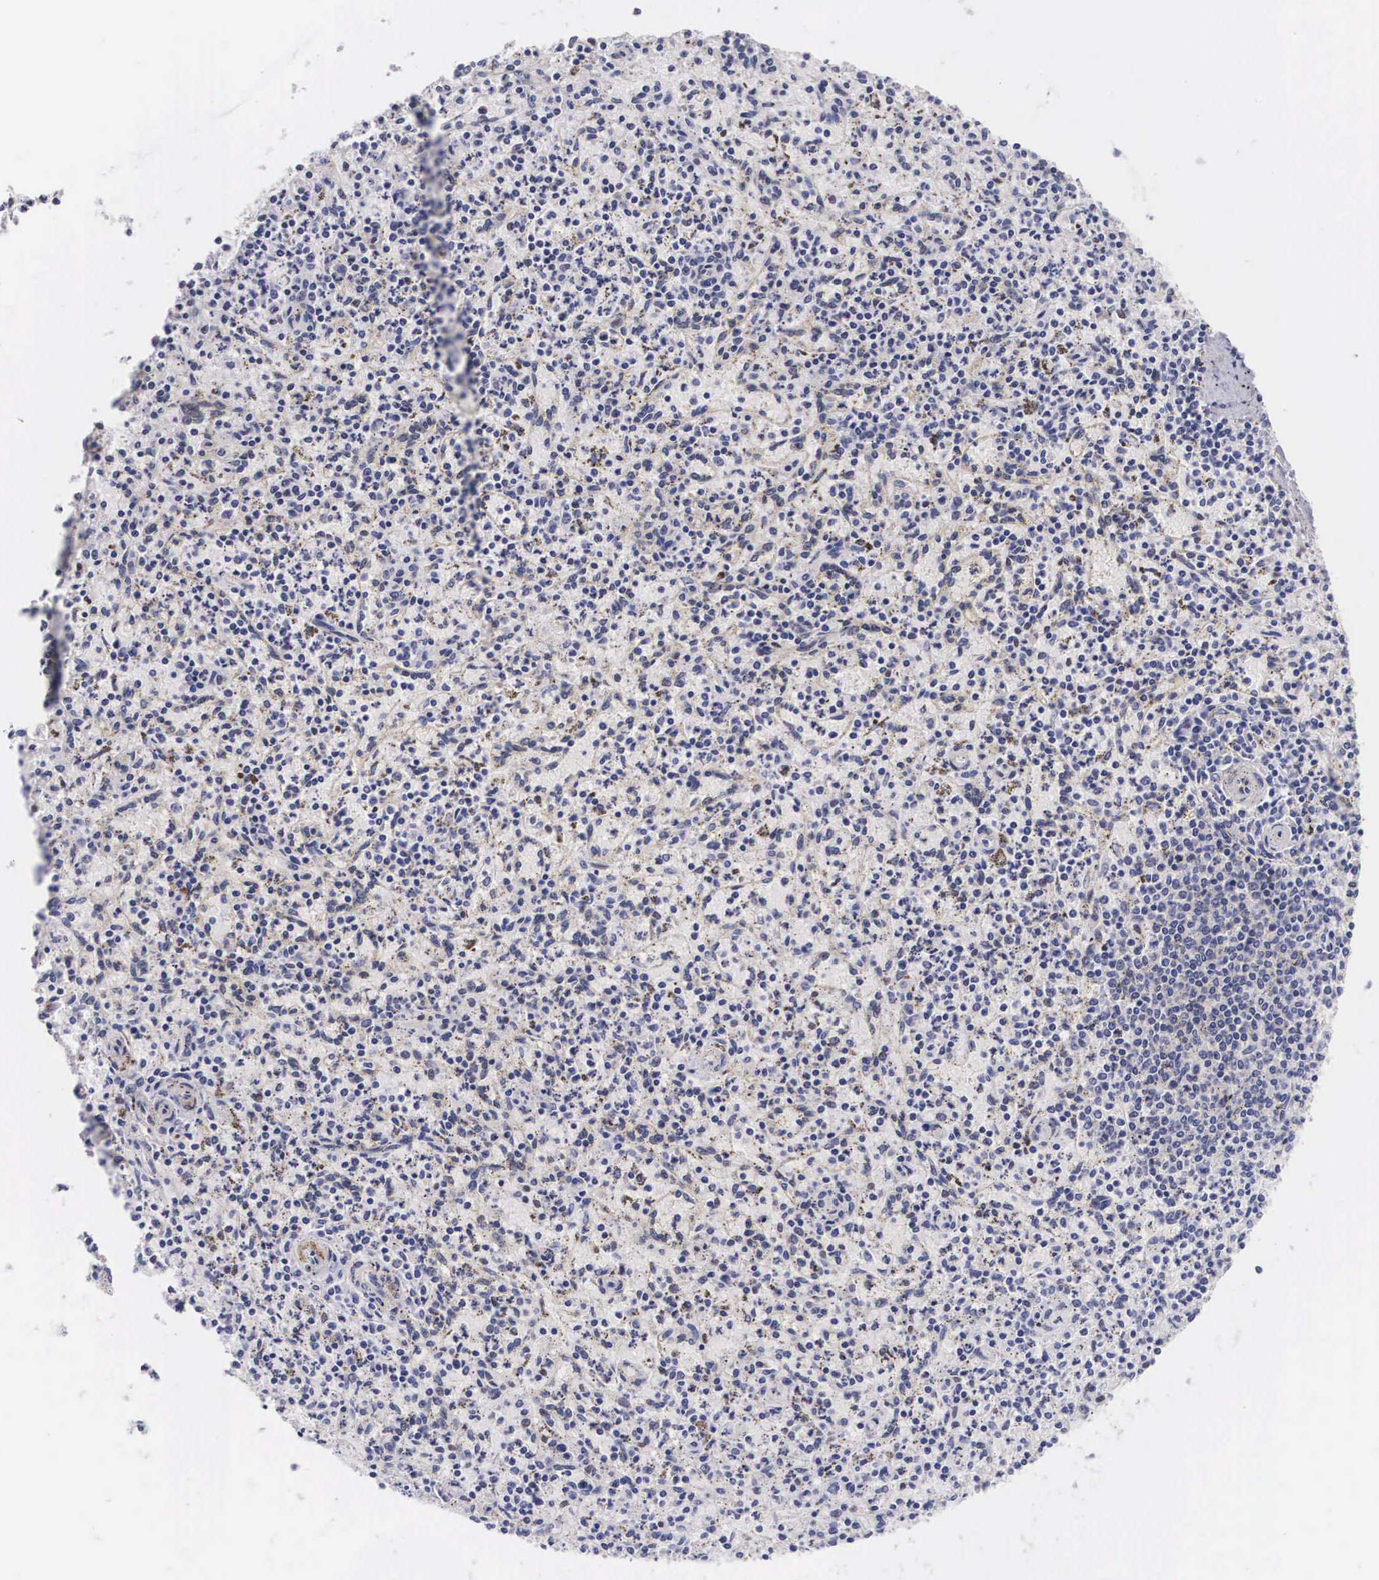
{"staining": {"intensity": "weak", "quantity": "<25%", "location": "nuclear"}, "tissue": "spleen", "cell_type": "Cells in red pulp", "image_type": "normal", "snomed": [{"axis": "morphology", "description": "Normal tissue, NOS"}, {"axis": "topography", "description": "Spleen"}], "caption": "Immunohistochemical staining of unremarkable human spleen shows no significant staining in cells in red pulp. The staining is performed using DAB brown chromogen with nuclei counter-stained in using hematoxylin.", "gene": "KHDRBS3", "patient": {"sex": "male", "age": 72}}